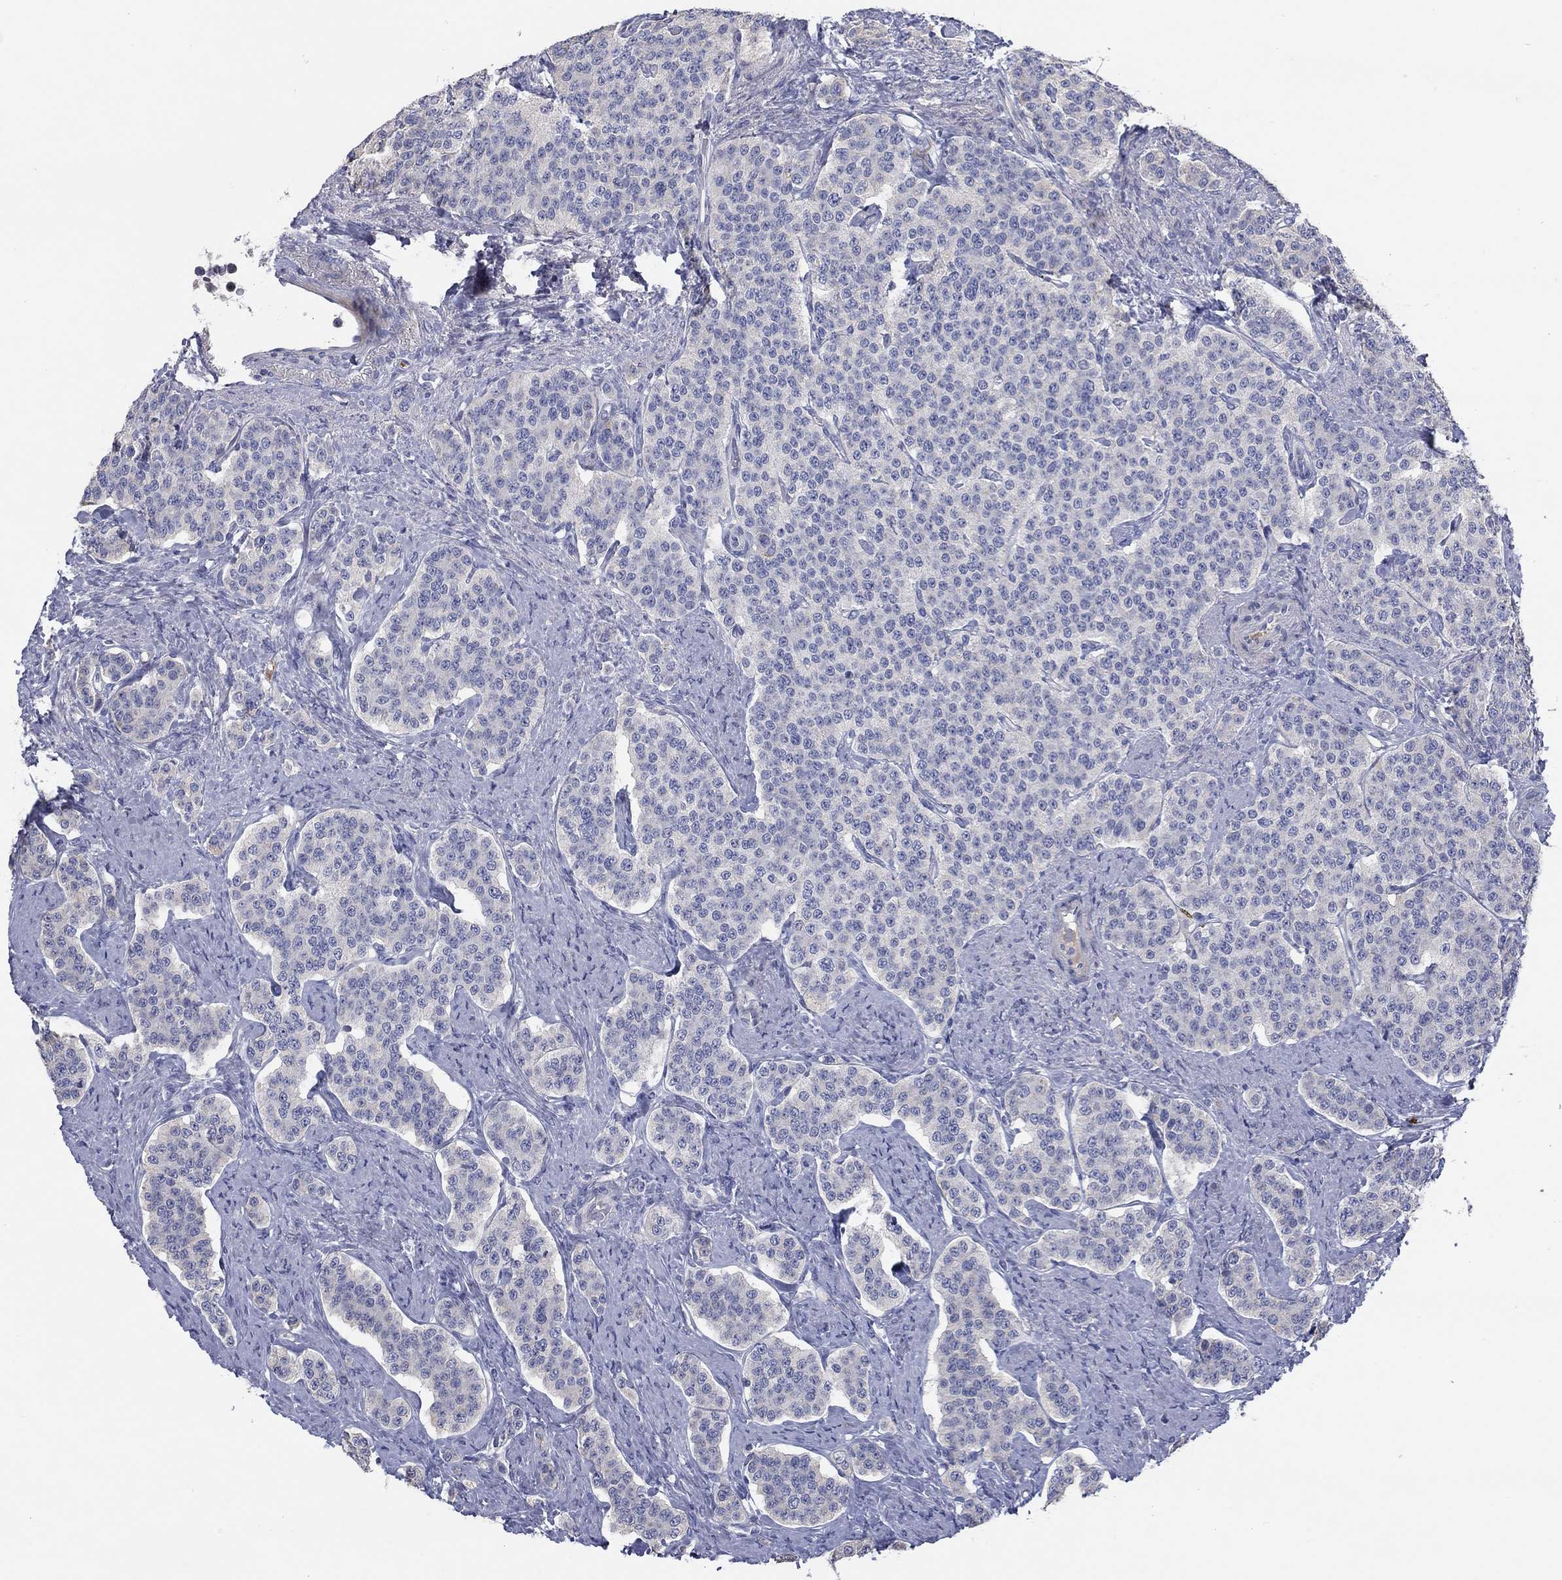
{"staining": {"intensity": "negative", "quantity": "none", "location": "none"}, "tissue": "carcinoid", "cell_type": "Tumor cells", "image_type": "cancer", "snomed": [{"axis": "morphology", "description": "Carcinoid, malignant, NOS"}, {"axis": "topography", "description": "Small intestine"}], "caption": "Photomicrograph shows no significant protein positivity in tumor cells of malignant carcinoid.", "gene": "TMEM249", "patient": {"sex": "female", "age": 58}}